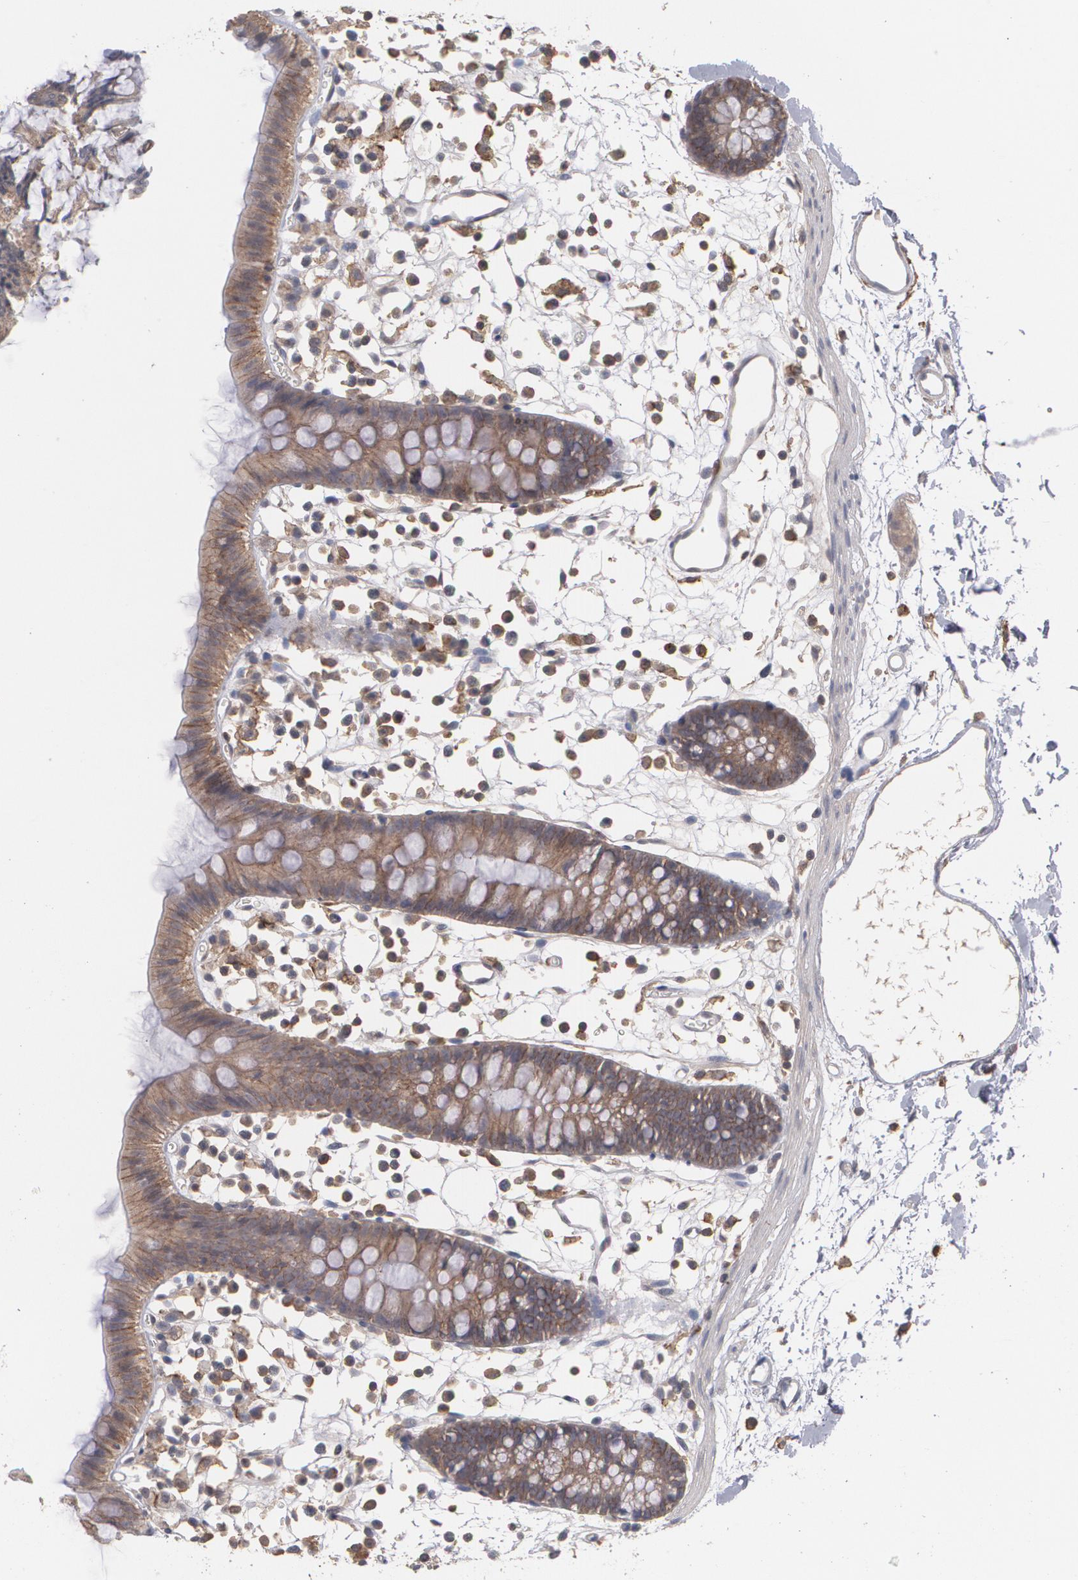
{"staining": {"intensity": "negative", "quantity": "none", "location": "none"}, "tissue": "colon", "cell_type": "Endothelial cells", "image_type": "normal", "snomed": [{"axis": "morphology", "description": "Normal tissue, NOS"}, {"axis": "topography", "description": "Colon"}], "caption": "High power microscopy photomicrograph of an IHC photomicrograph of benign colon, revealing no significant positivity in endothelial cells.", "gene": "ARF6", "patient": {"sex": "male", "age": 14}}